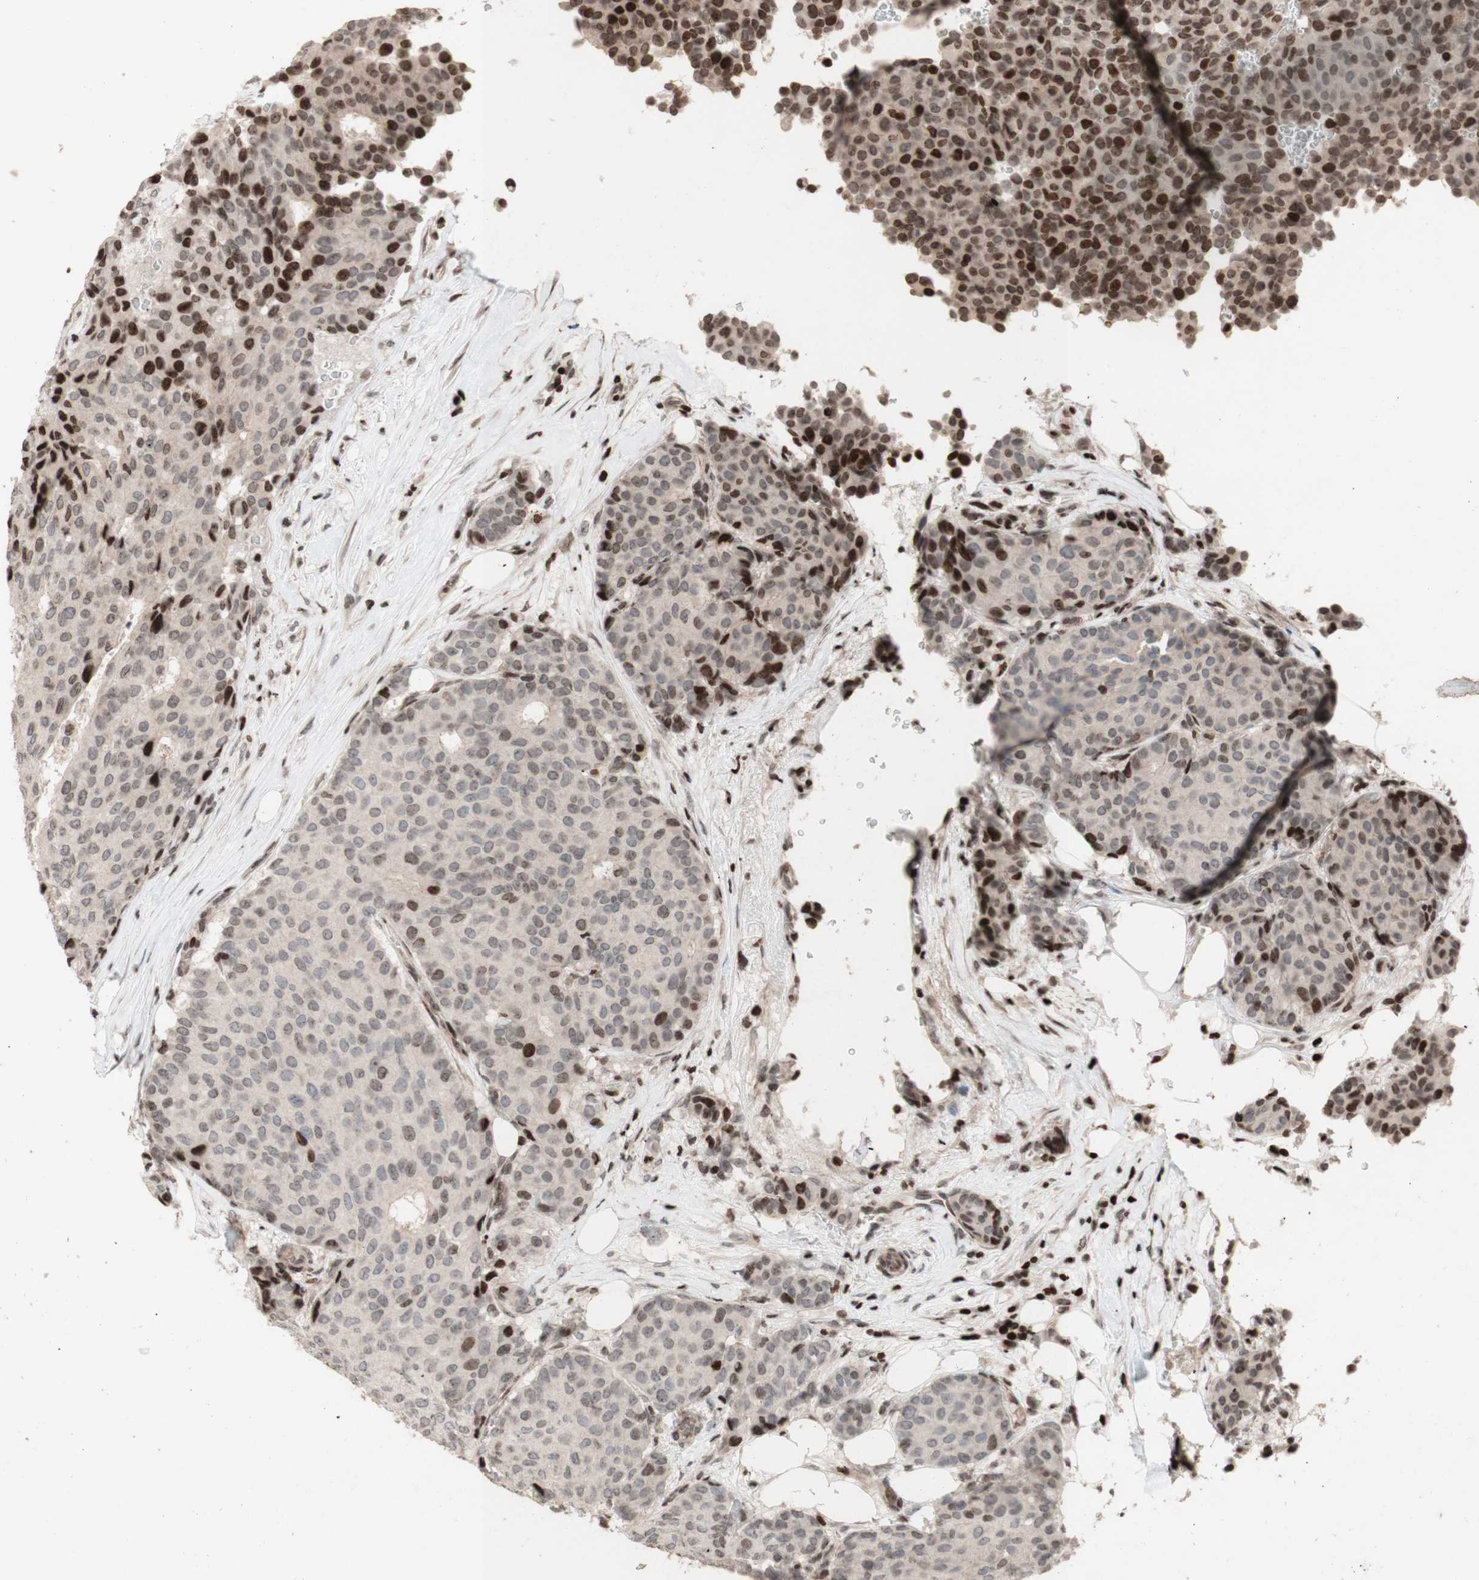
{"staining": {"intensity": "moderate", "quantity": "<25%", "location": "nuclear"}, "tissue": "breast cancer", "cell_type": "Tumor cells", "image_type": "cancer", "snomed": [{"axis": "morphology", "description": "Duct carcinoma"}, {"axis": "topography", "description": "Breast"}], "caption": "Immunohistochemical staining of human infiltrating ductal carcinoma (breast) reveals moderate nuclear protein staining in about <25% of tumor cells. (DAB IHC, brown staining for protein, blue staining for nuclei).", "gene": "POLA1", "patient": {"sex": "female", "age": 75}}